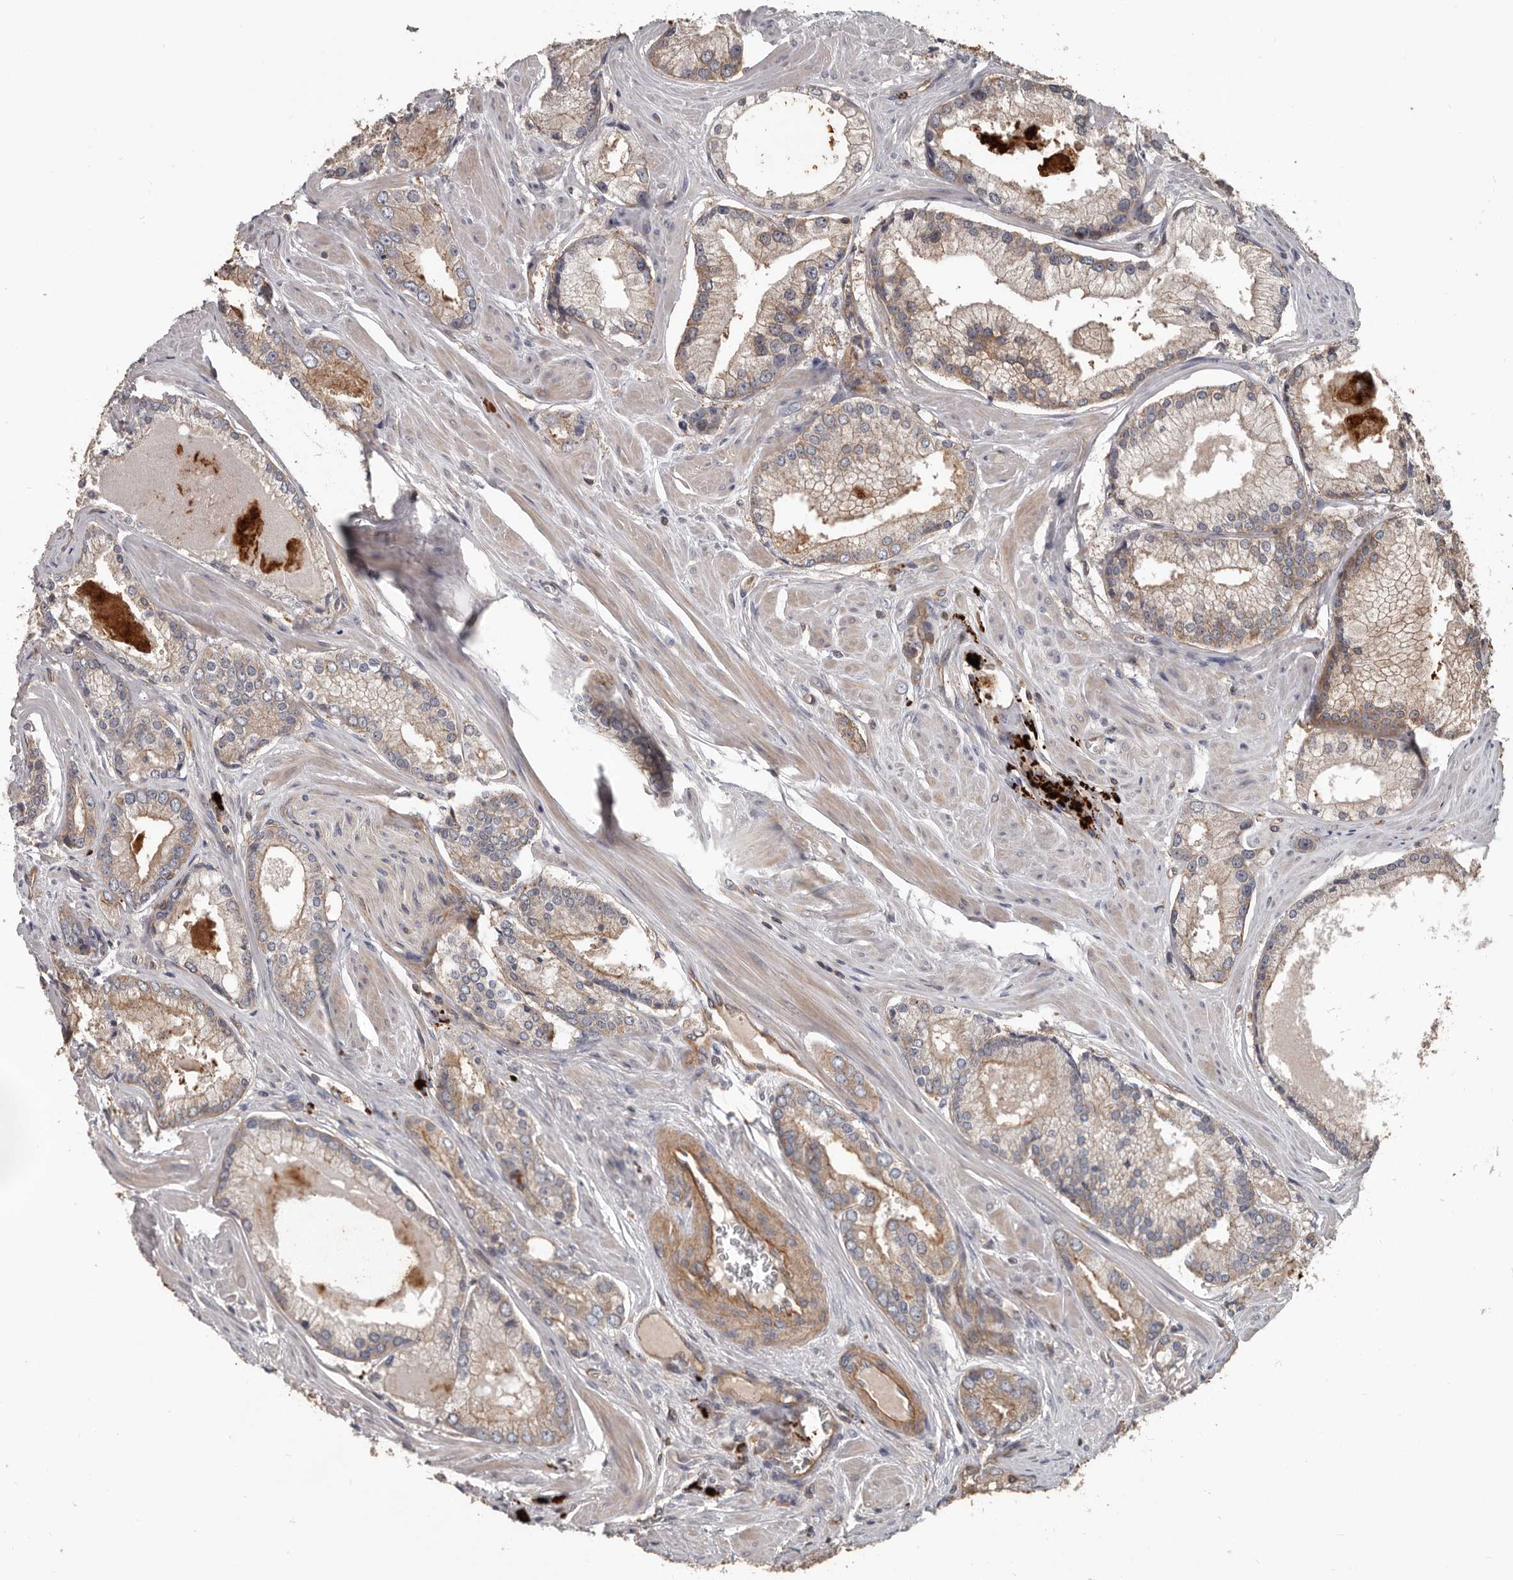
{"staining": {"intensity": "moderate", "quantity": "25%-75%", "location": "cytoplasmic/membranous"}, "tissue": "prostate cancer", "cell_type": "Tumor cells", "image_type": "cancer", "snomed": [{"axis": "morphology", "description": "Adenocarcinoma, Low grade"}, {"axis": "topography", "description": "Prostate"}], "caption": "Adenocarcinoma (low-grade) (prostate) tissue shows moderate cytoplasmic/membranous positivity in about 25%-75% of tumor cells", "gene": "PNRC2", "patient": {"sex": "male", "age": 54}}